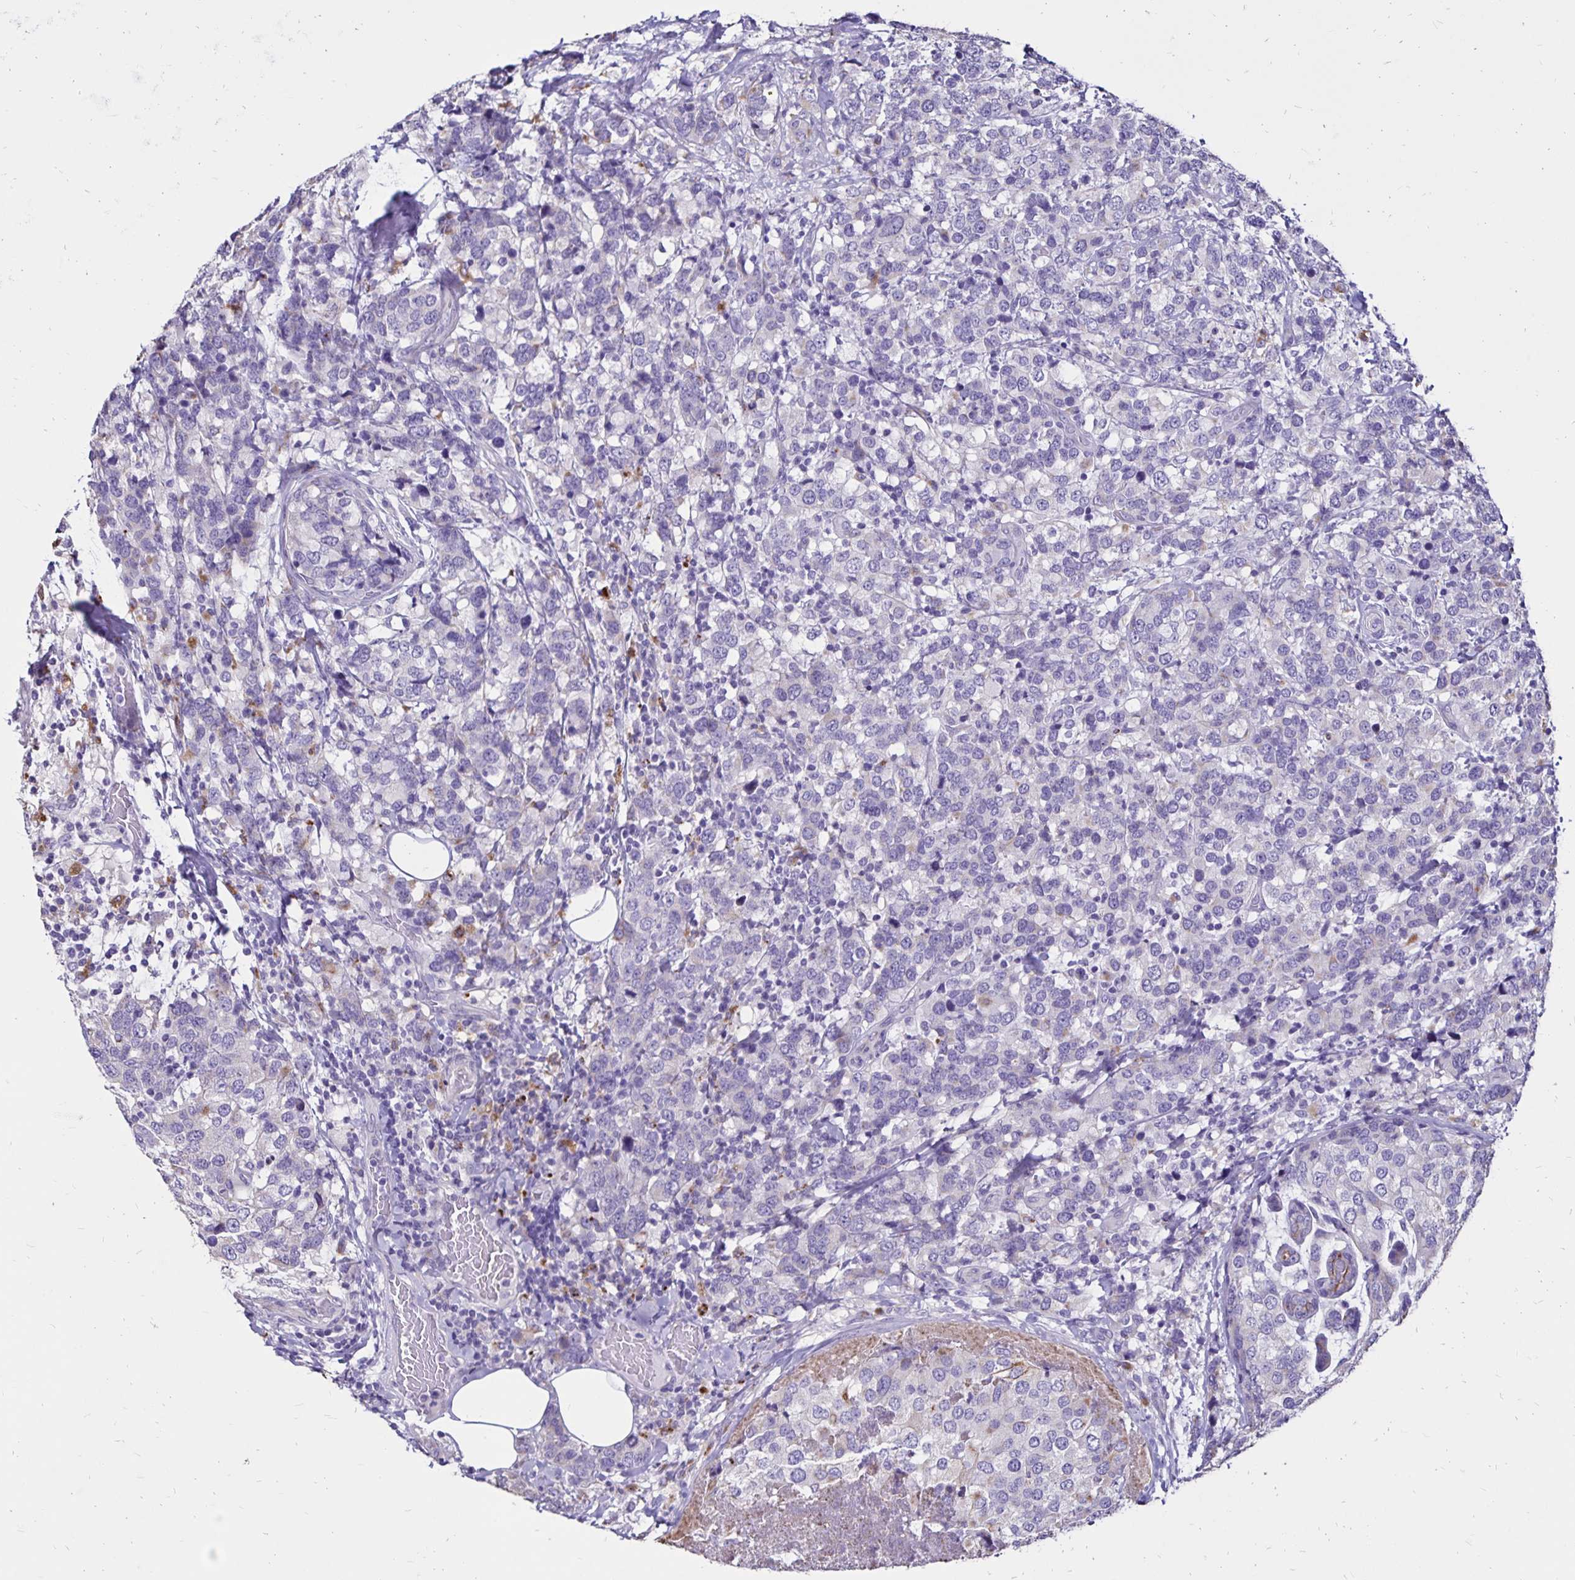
{"staining": {"intensity": "negative", "quantity": "none", "location": "none"}, "tissue": "breast cancer", "cell_type": "Tumor cells", "image_type": "cancer", "snomed": [{"axis": "morphology", "description": "Lobular carcinoma"}, {"axis": "topography", "description": "Breast"}], "caption": "This micrograph is of breast cancer stained with IHC to label a protein in brown with the nuclei are counter-stained blue. There is no expression in tumor cells. (DAB immunohistochemistry, high magnification).", "gene": "EVPL", "patient": {"sex": "female", "age": 59}}